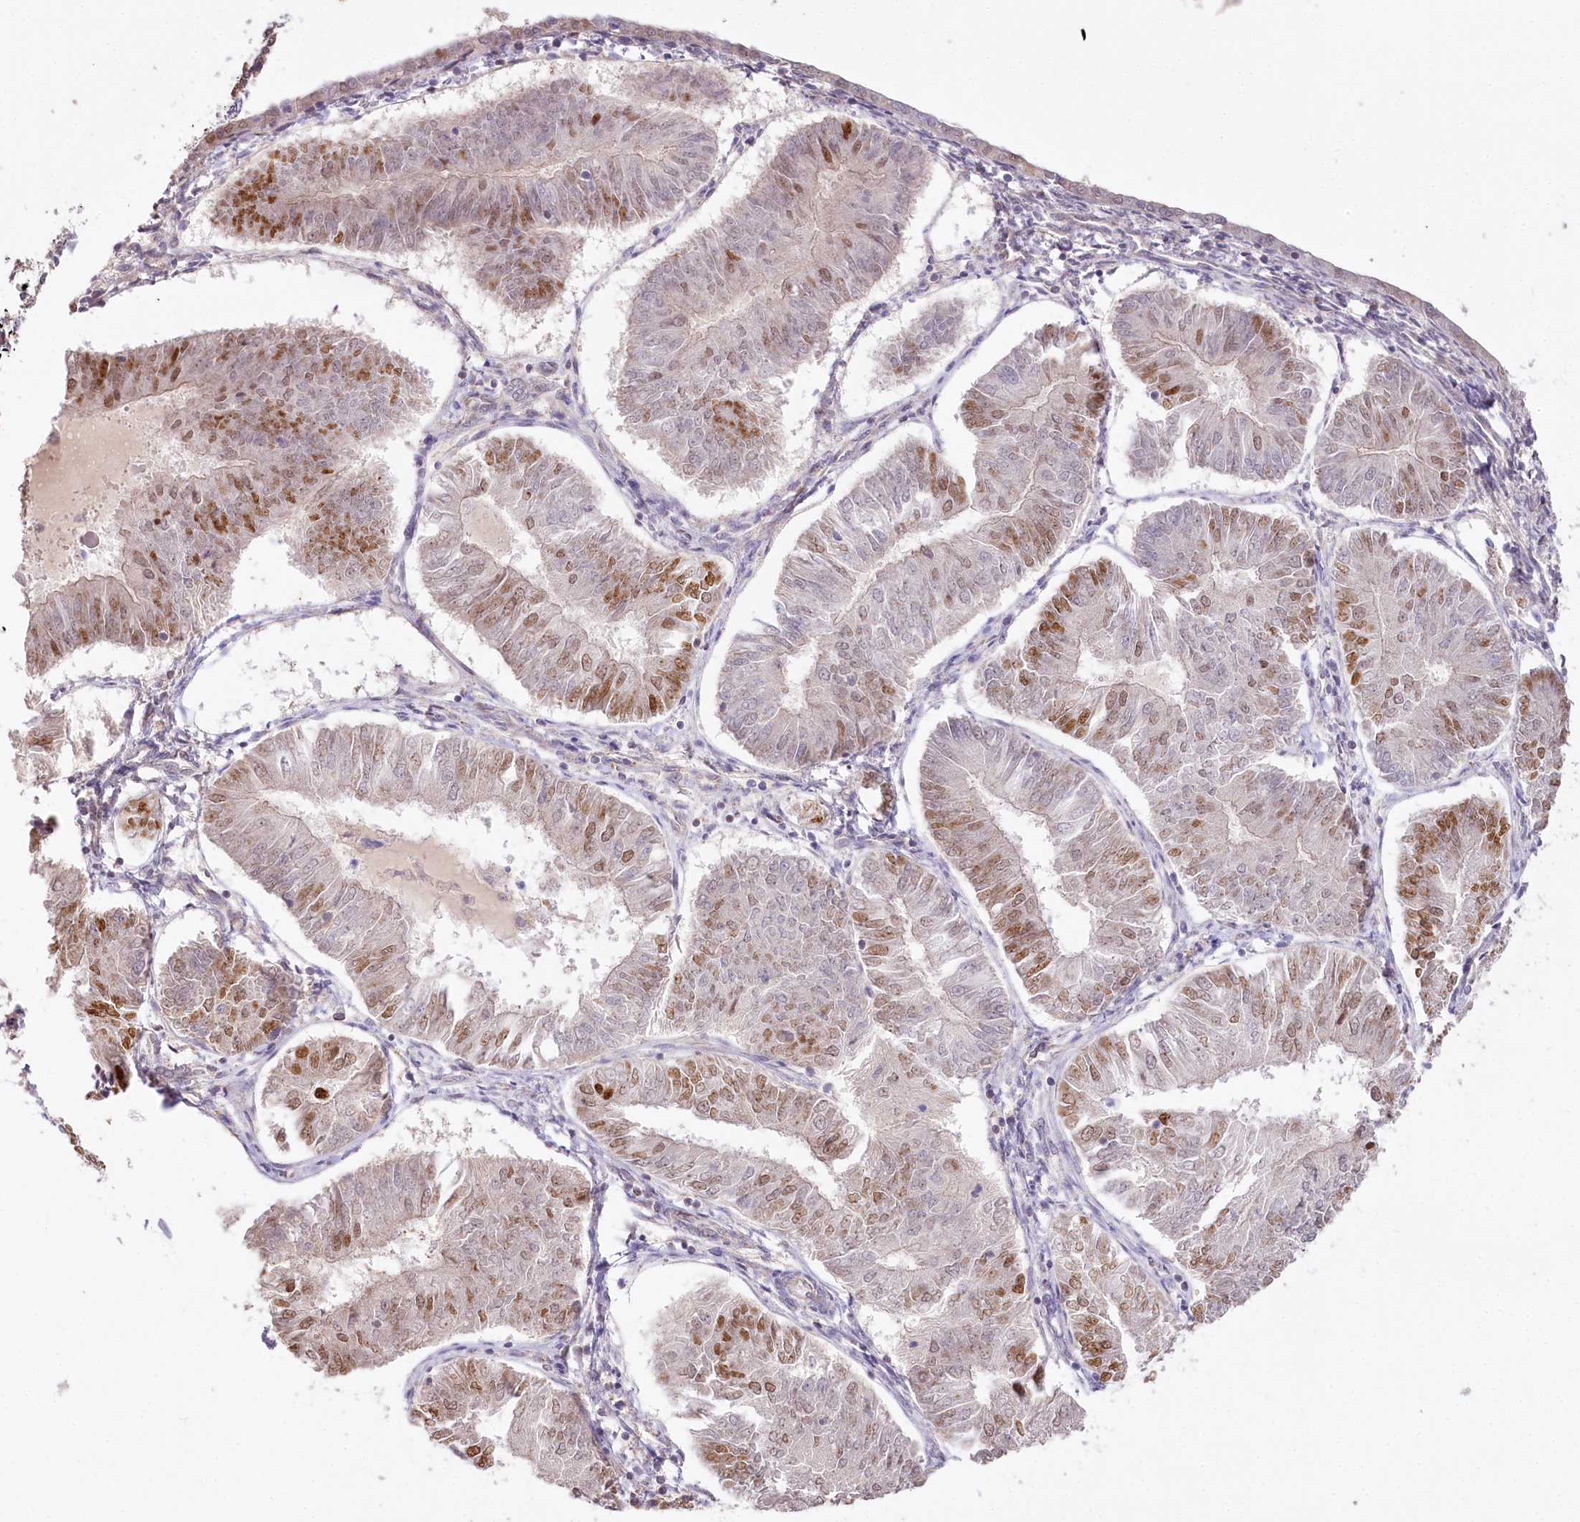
{"staining": {"intensity": "moderate", "quantity": "25%-75%", "location": "nuclear"}, "tissue": "endometrial cancer", "cell_type": "Tumor cells", "image_type": "cancer", "snomed": [{"axis": "morphology", "description": "Adenocarcinoma, NOS"}, {"axis": "topography", "description": "Endometrium"}], "caption": "This is a micrograph of immunohistochemistry staining of endometrial adenocarcinoma, which shows moderate staining in the nuclear of tumor cells.", "gene": "ZNF226", "patient": {"sex": "female", "age": 58}}